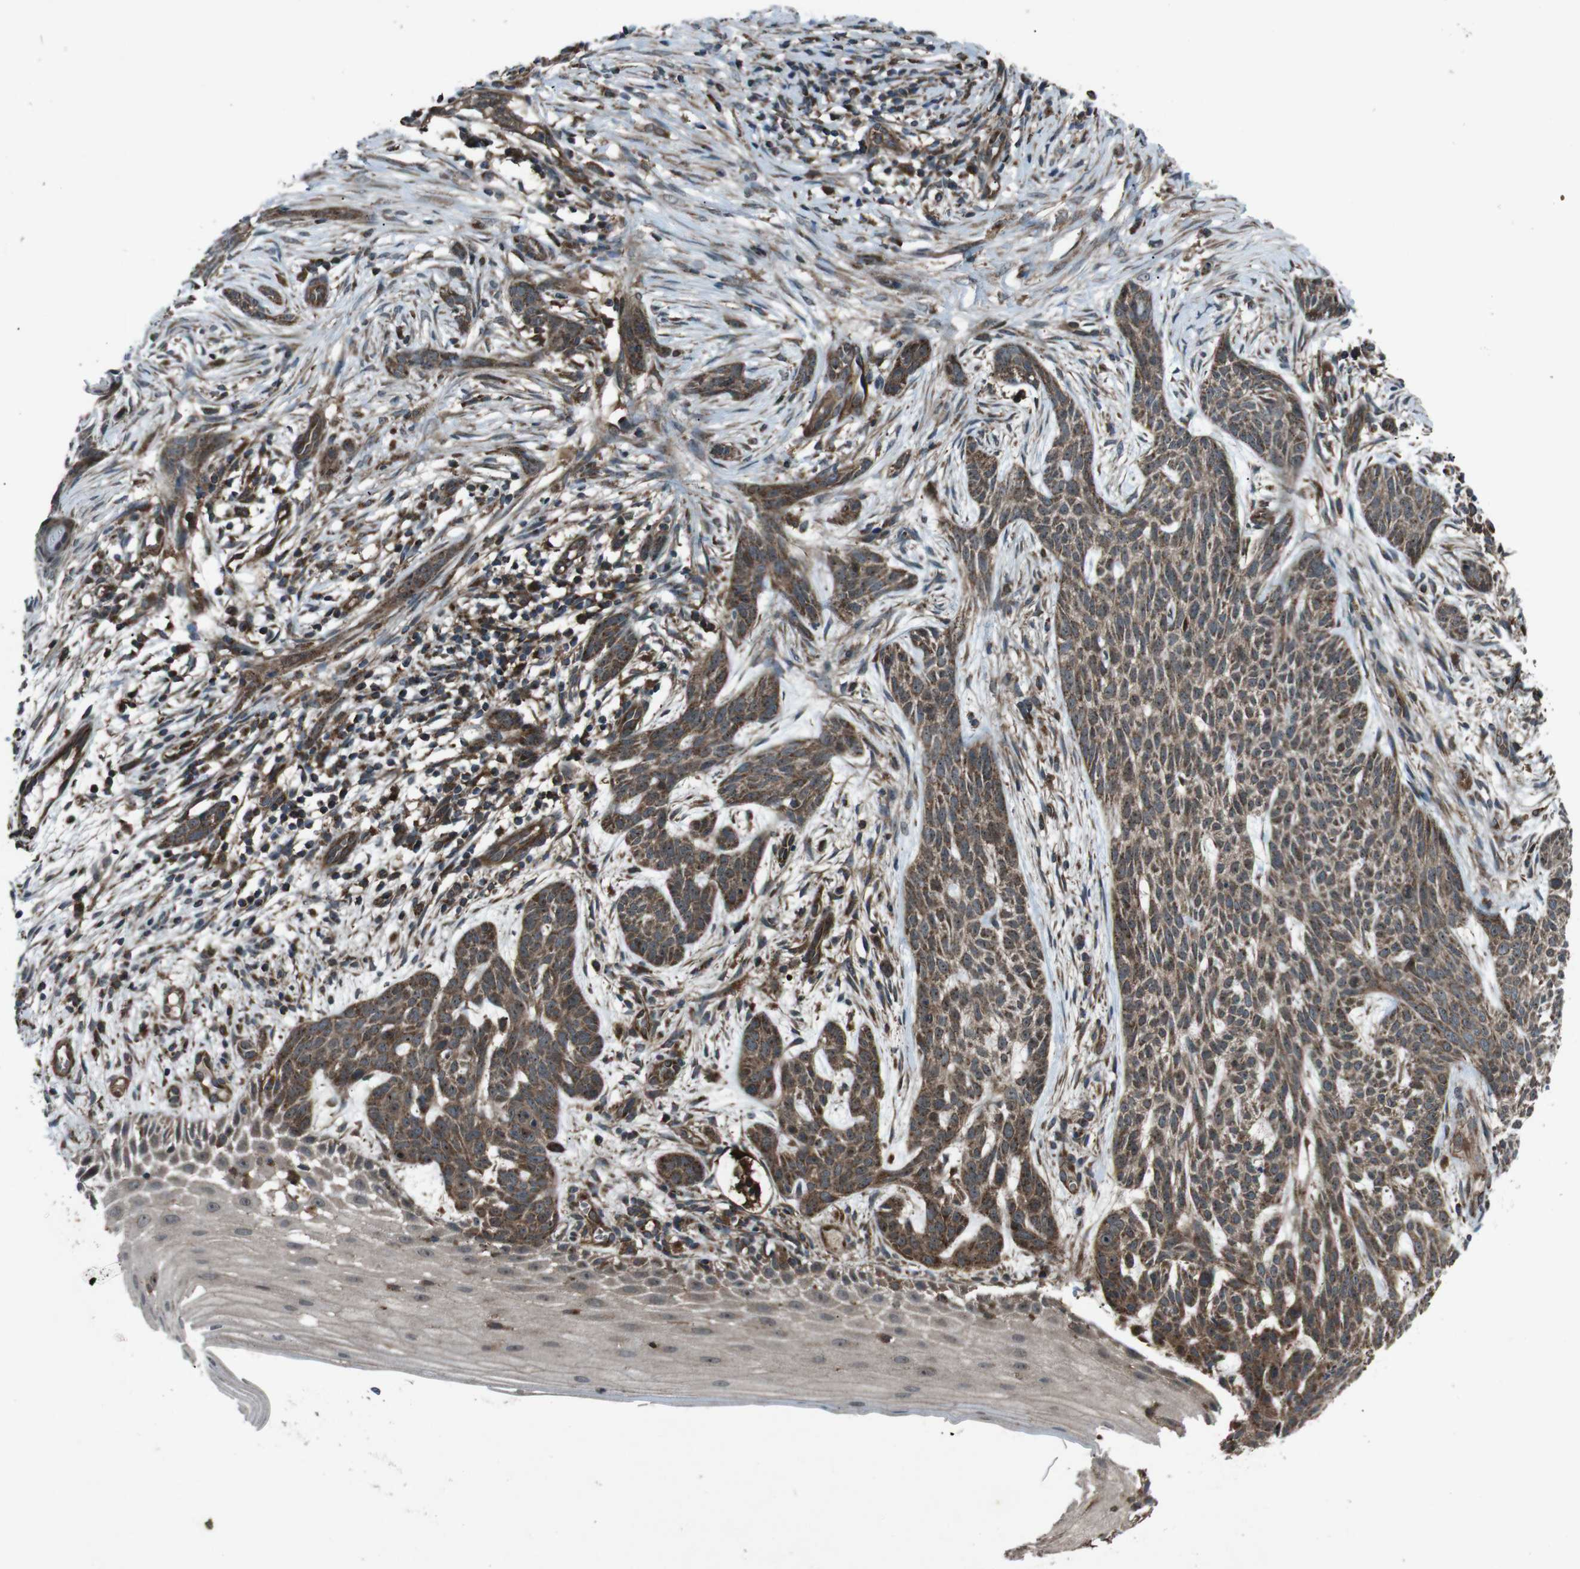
{"staining": {"intensity": "weak", "quantity": ">75%", "location": "cytoplasmic/membranous,nuclear"}, "tissue": "skin cancer", "cell_type": "Tumor cells", "image_type": "cancer", "snomed": [{"axis": "morphology", "description": "Basal cell carcinoma"}, {"axis": "topography", "description": "Skin"}], "caption": "An immunohistochemistry micrograph of tumor tissue is shown. Protein staining in brown shows weak cytoplasmic/membranous and nuclear positivity in basal cell carcinoma (skin) within tumor cells. (DAB = brown stain, brightfield microscopy at high magnification).", "gene": "SLC27A4", "patient": {"sex": "female", "age": 59}}